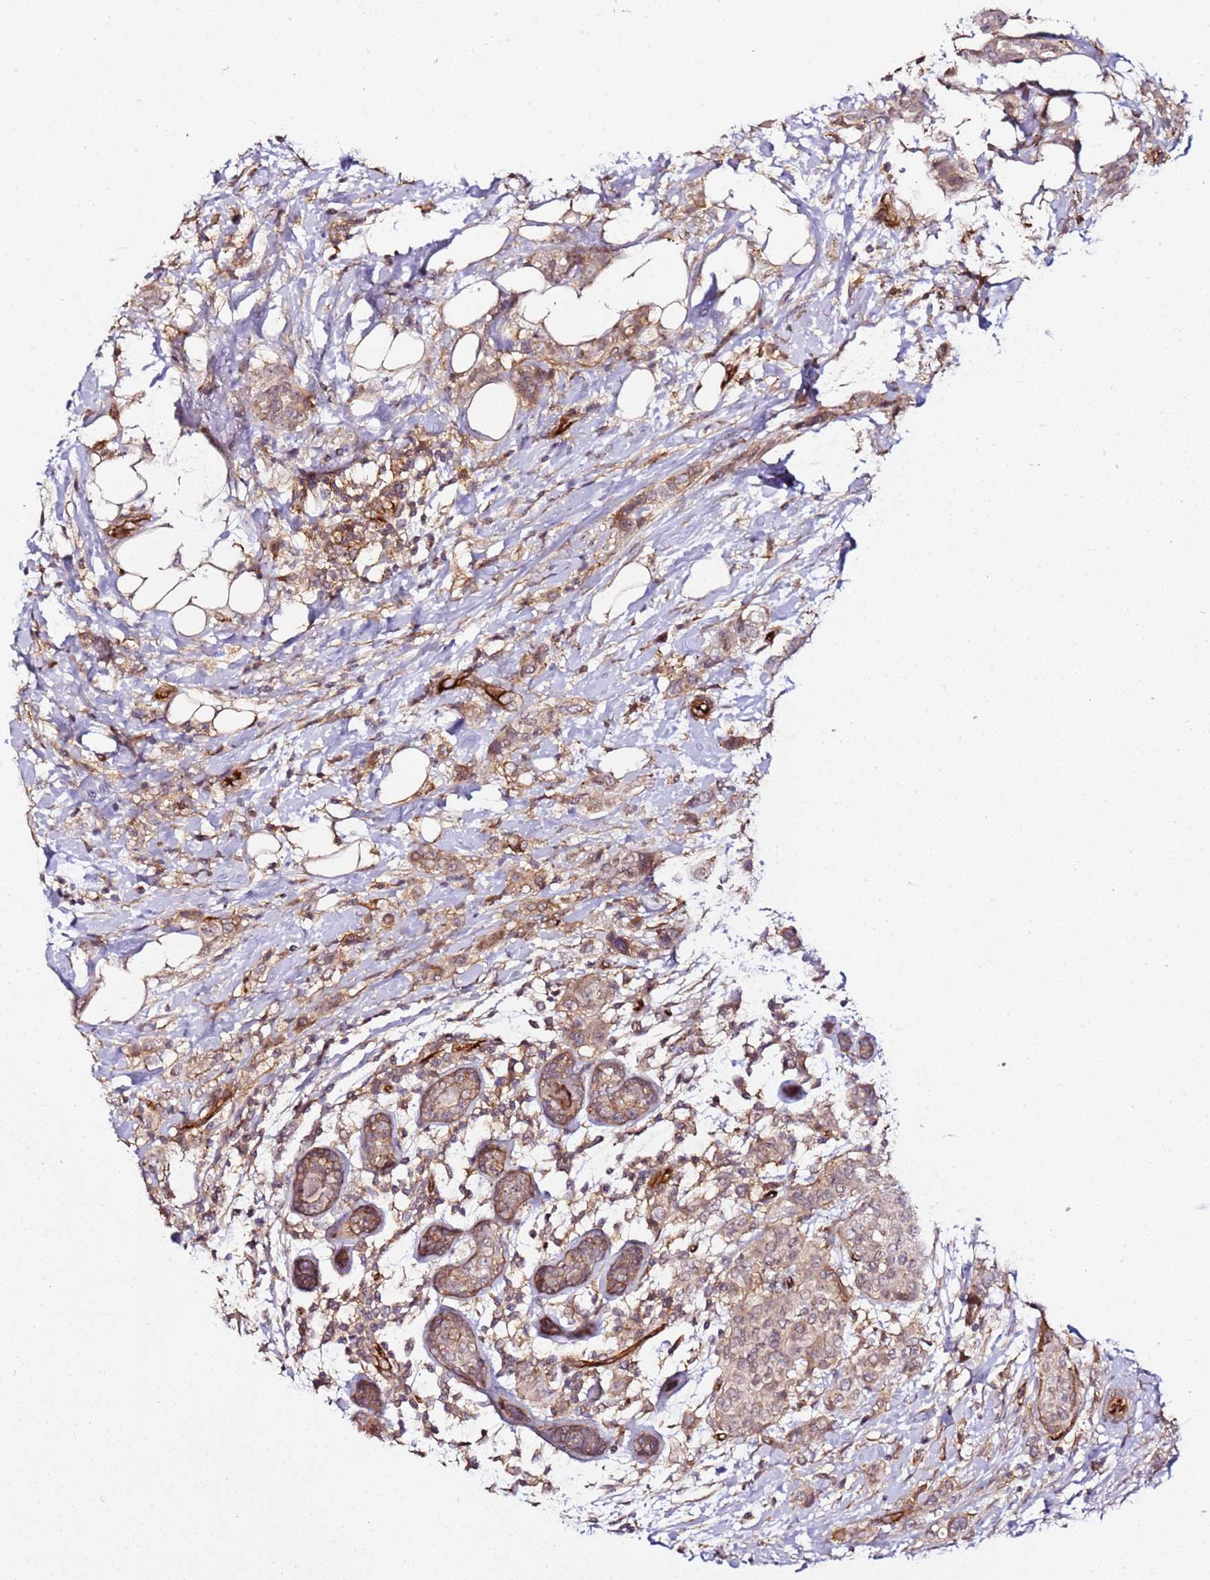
{"staining": {"intensity": "weak", "quantity": "25%-75%", "location": "cytoplasmic/membranous,nuclear"}, "tissue": "breast cancer", "cell_type": "Tumor cells", "image_type": "cancer", "snomed": [{"axis": "morphology", "description": "Lobular carcinoma"}, {"axis": "topography", "description": "Breast"}], "caption": "Tumor cells reveal low levels of weak cytoplasmic/membranous and nuclear positivity in approximately 25%-75% of cells in human breast cancer (lobular carcinoma).", "gene": "CCNYL1", "patient": {"sex": "female", "age": 51}}